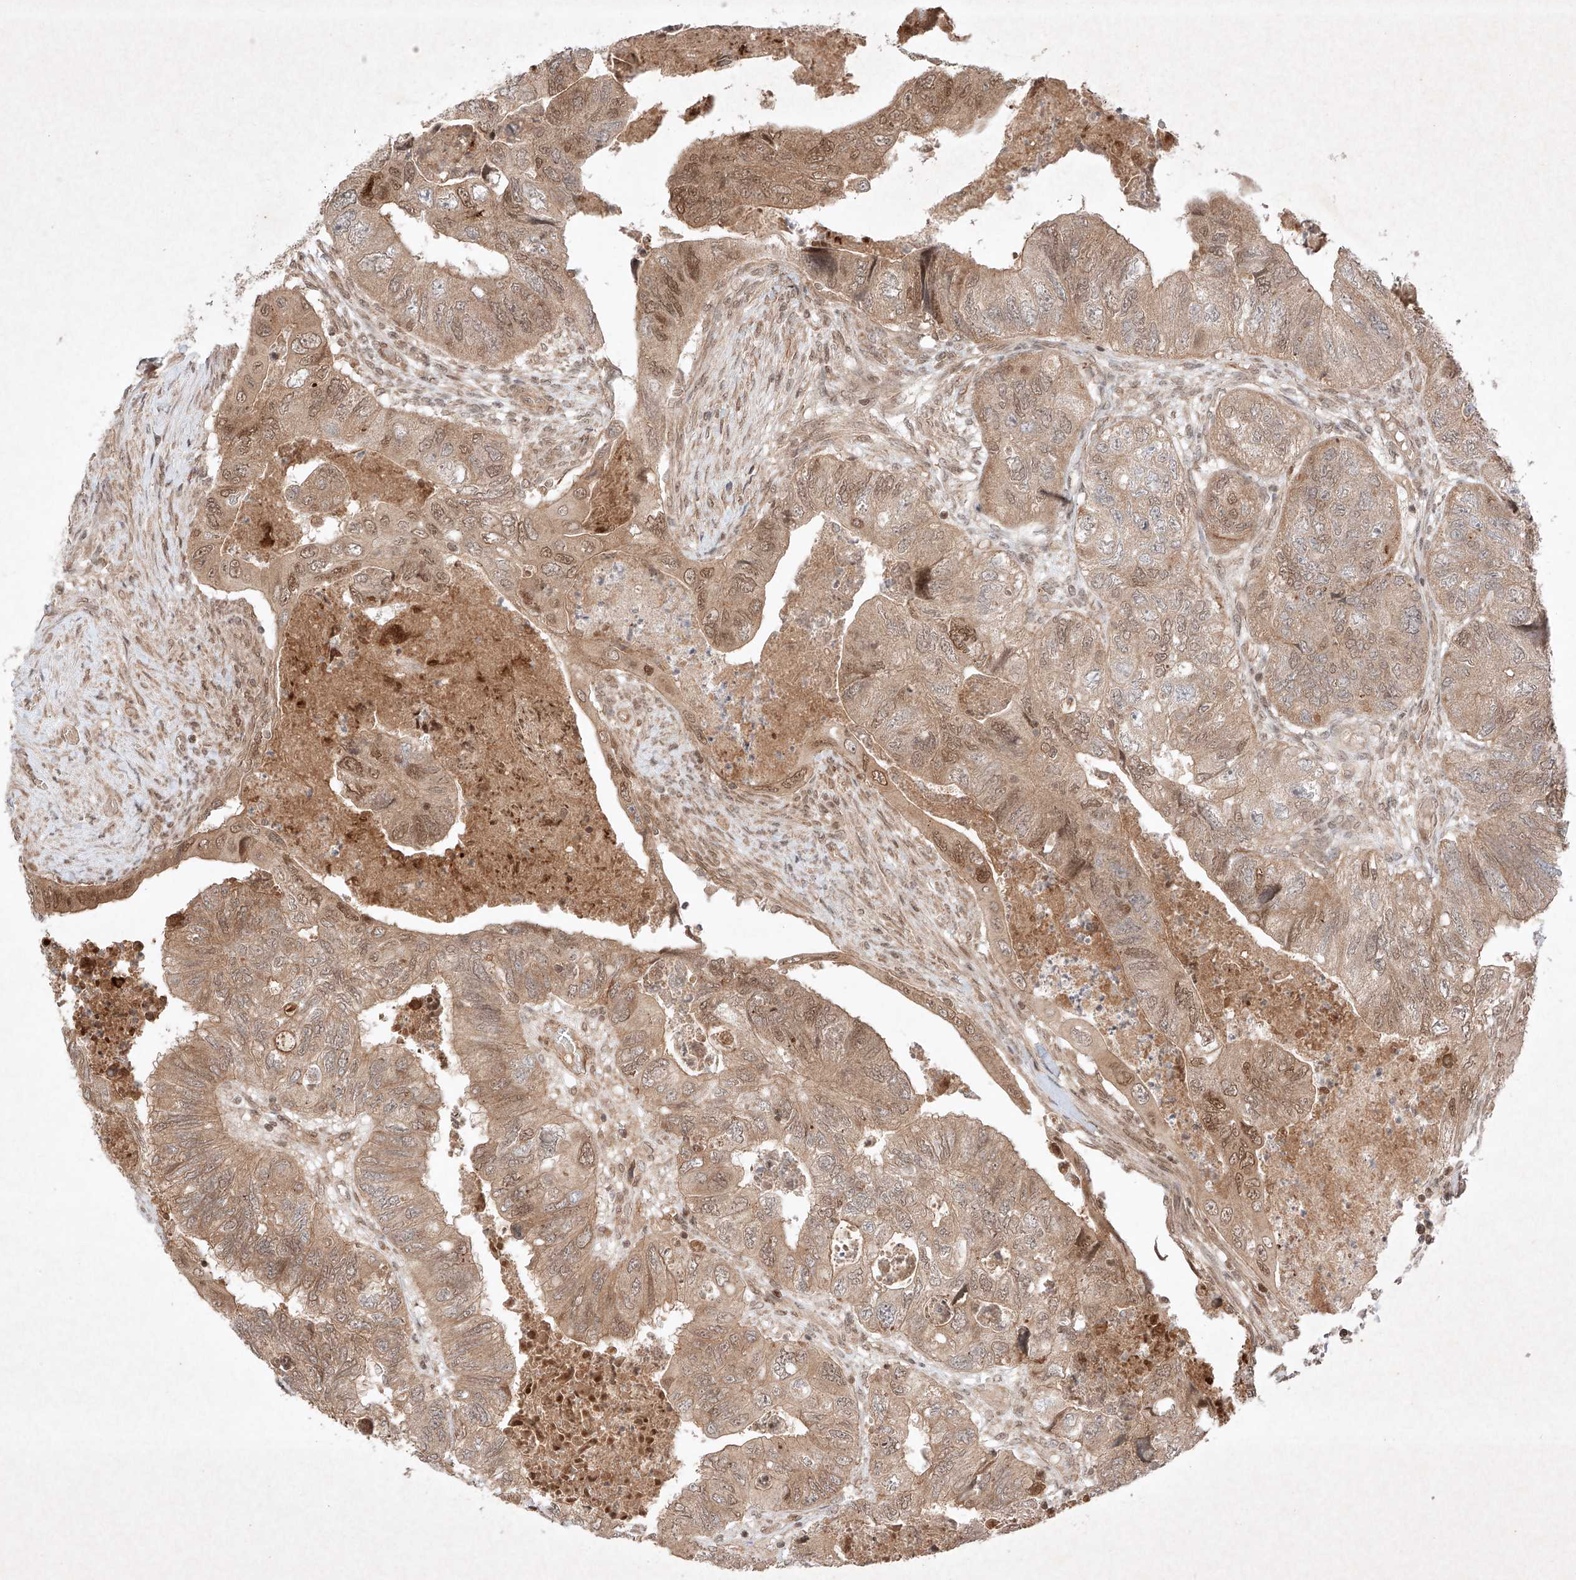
{"staining": {"intensity": "moderate", "quantity": ">75%", "location": "cytoplasmic/membranous,nuclear"}, "tissue": "colorectal cancer", "cell_type": "Tumor cells", "image_type": "cancer", "snomed": [{"axis": "morphology", "description": "Adenocarcinoma, NOS"}, {"axis": "topography", "description": "Rectum"}], "caption": "Immunohistochemical staining of colorectal cancer demonstrates moderate cytoplasmic/membranous and nuclear protein staining in approximately >75% of tumor cells.", "gene": "RNF31", "patient": {"sex": "male", "age": 63}}